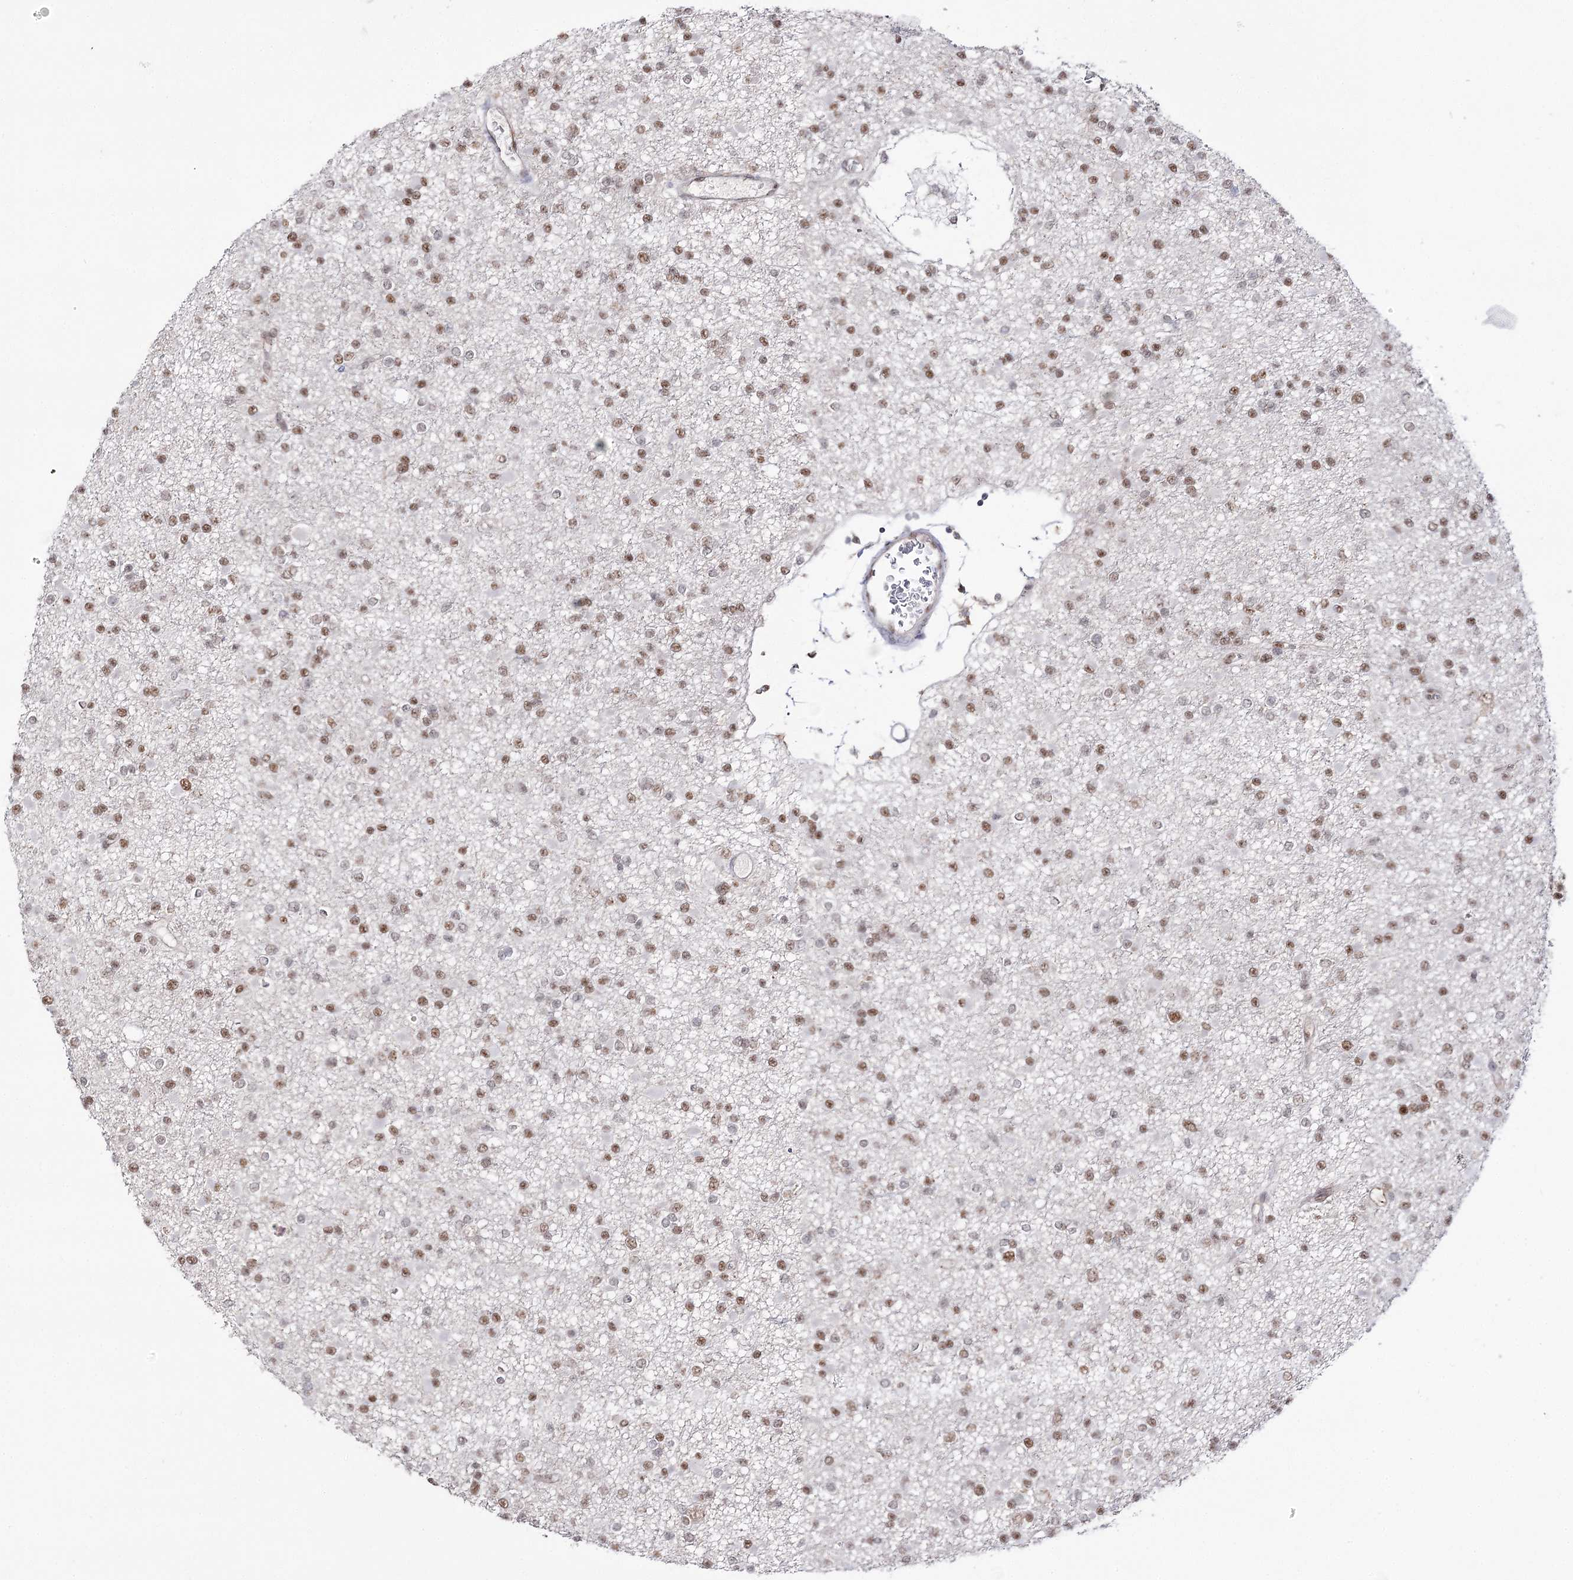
{"staining": {"intensity": "moderate", "quantity": ">75%", "location": "nuclear"}, "tissue": "glioma", "cell_type": "Tumor cells", "image_type": "cancer", "snomed": [{"axis": "morphology", "description": "Glioma, malignant, Low grade"}, {"axis": "topography", "description": "Brain"}], "caption": "A medium amount of moderate nuclear staining is identified in approximately >75% of tumor cells in glioma tissue.", "gene": "VGLL4", "patient": {"sex": "female", "age": 22}}